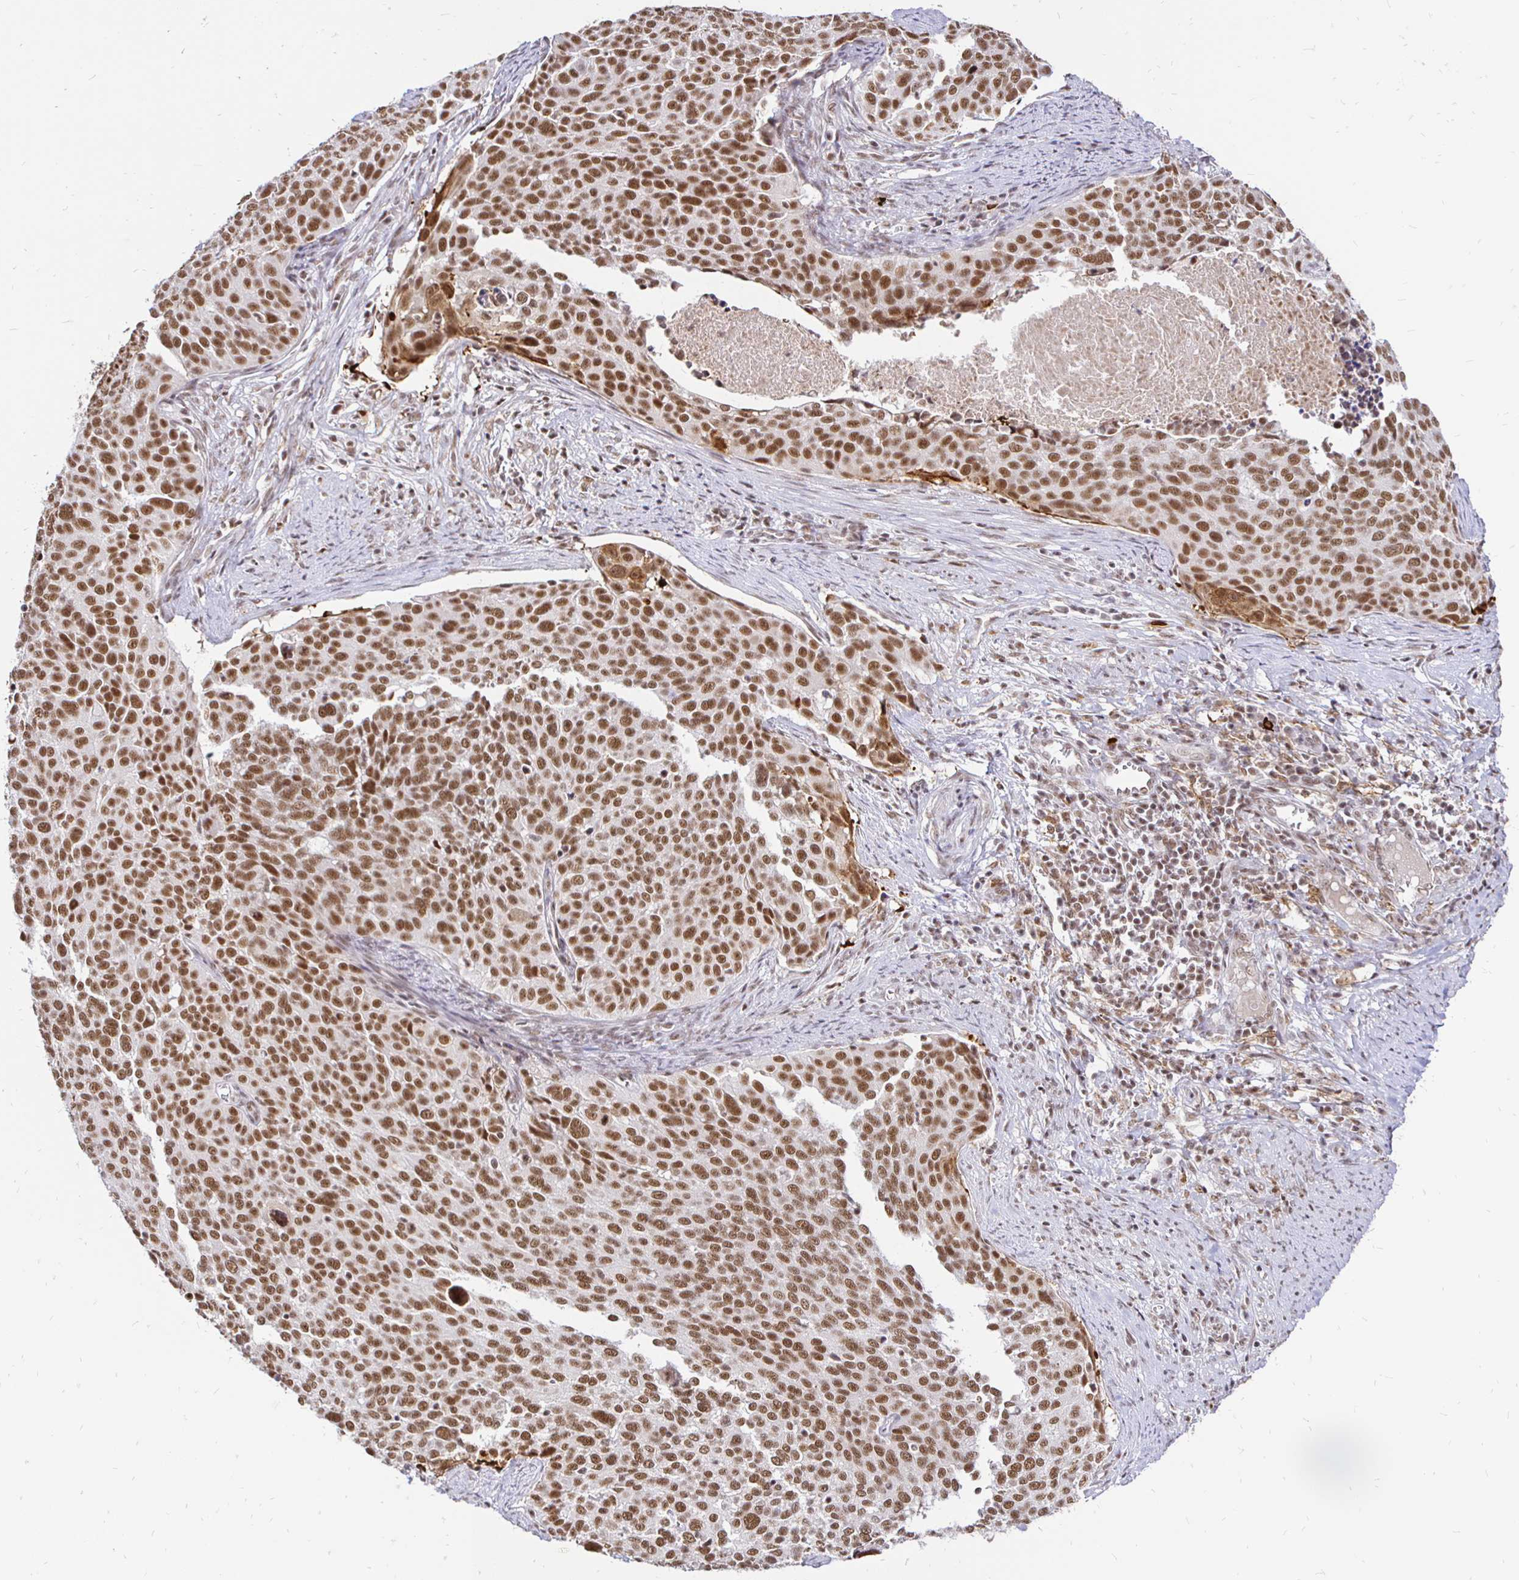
{"staining": {"intensity": "strong", "quantity": ">75%", "location": "nuclear"}, "tissue": "cervical cancer", "cell_type": "Tumor cells", "image_type": "cancer", "snomed": [{"axis": "morphology", "description": "Squamous cell carcinoma, NOS"}, {"axis": "topography", "description": "Cervix"}], "caption": "High-power microscopy captured an immunohistochemistry photomicrograph of cervical squamous cell carcinoma, revealing strong nuclear expression in approximately >75% of tumor cells.", "gene": "SIN3A", "patient": {"sex": "female", "age": 39}}